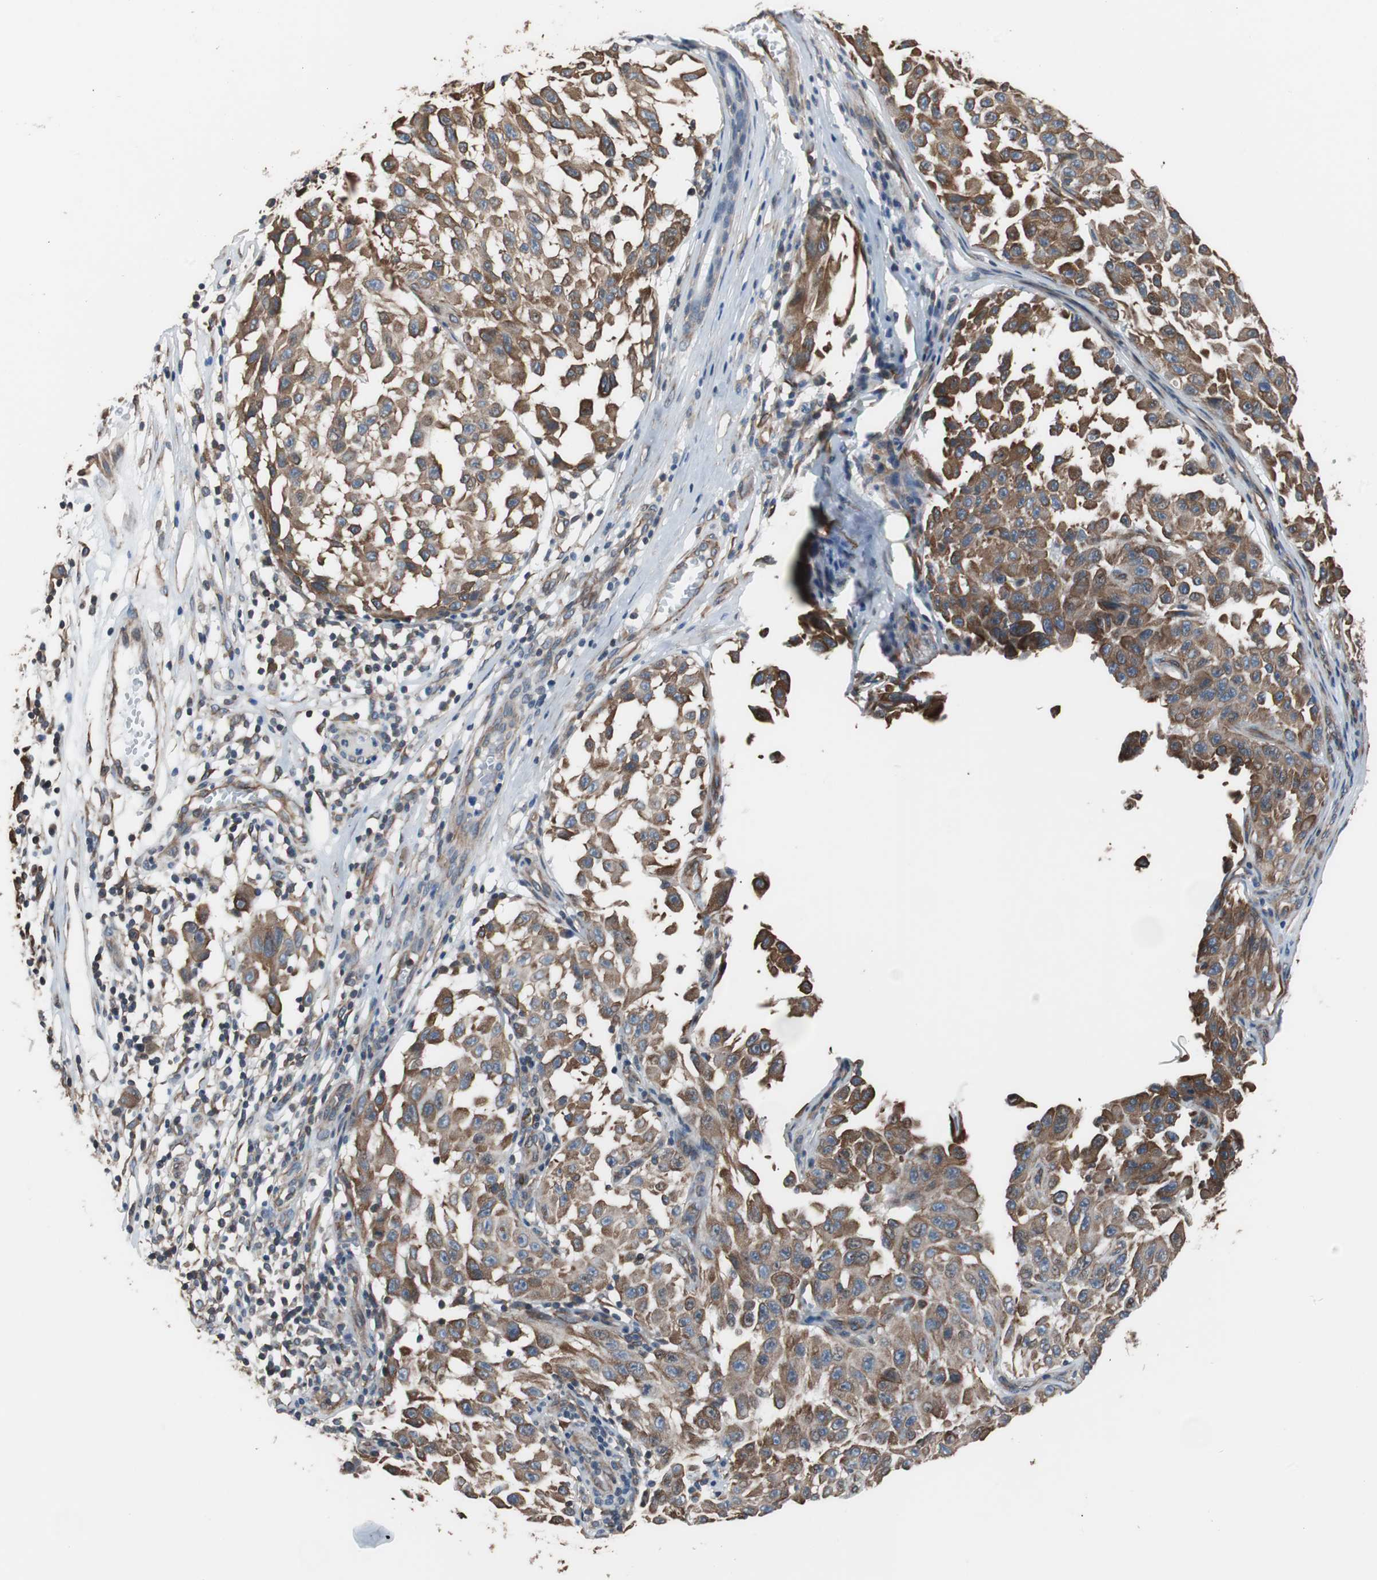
{"staining": {"intensity": "weak", "quantity": "25%-75%", "location": "cytoplasmic/membranous"}, "tissue": "melanoma", "cell_type": "Tumor cells", "image_type": "cancer", "snomed": [{"axis": "morphology", "description": "Malignant melanoma, NOS"}, {"axis": "topography", "description": "Skin"}], "caption": "This histopathology image reveals malignant melanoma stained with immunohistochemistry to label a protein in brown. The cytoplasmic/membranous of tumor cells show weak positivity for the protein. Nuclei are counter-stained blue.", "gene": "KIF3B", "patient": {"sex": "male", "age": 30}}